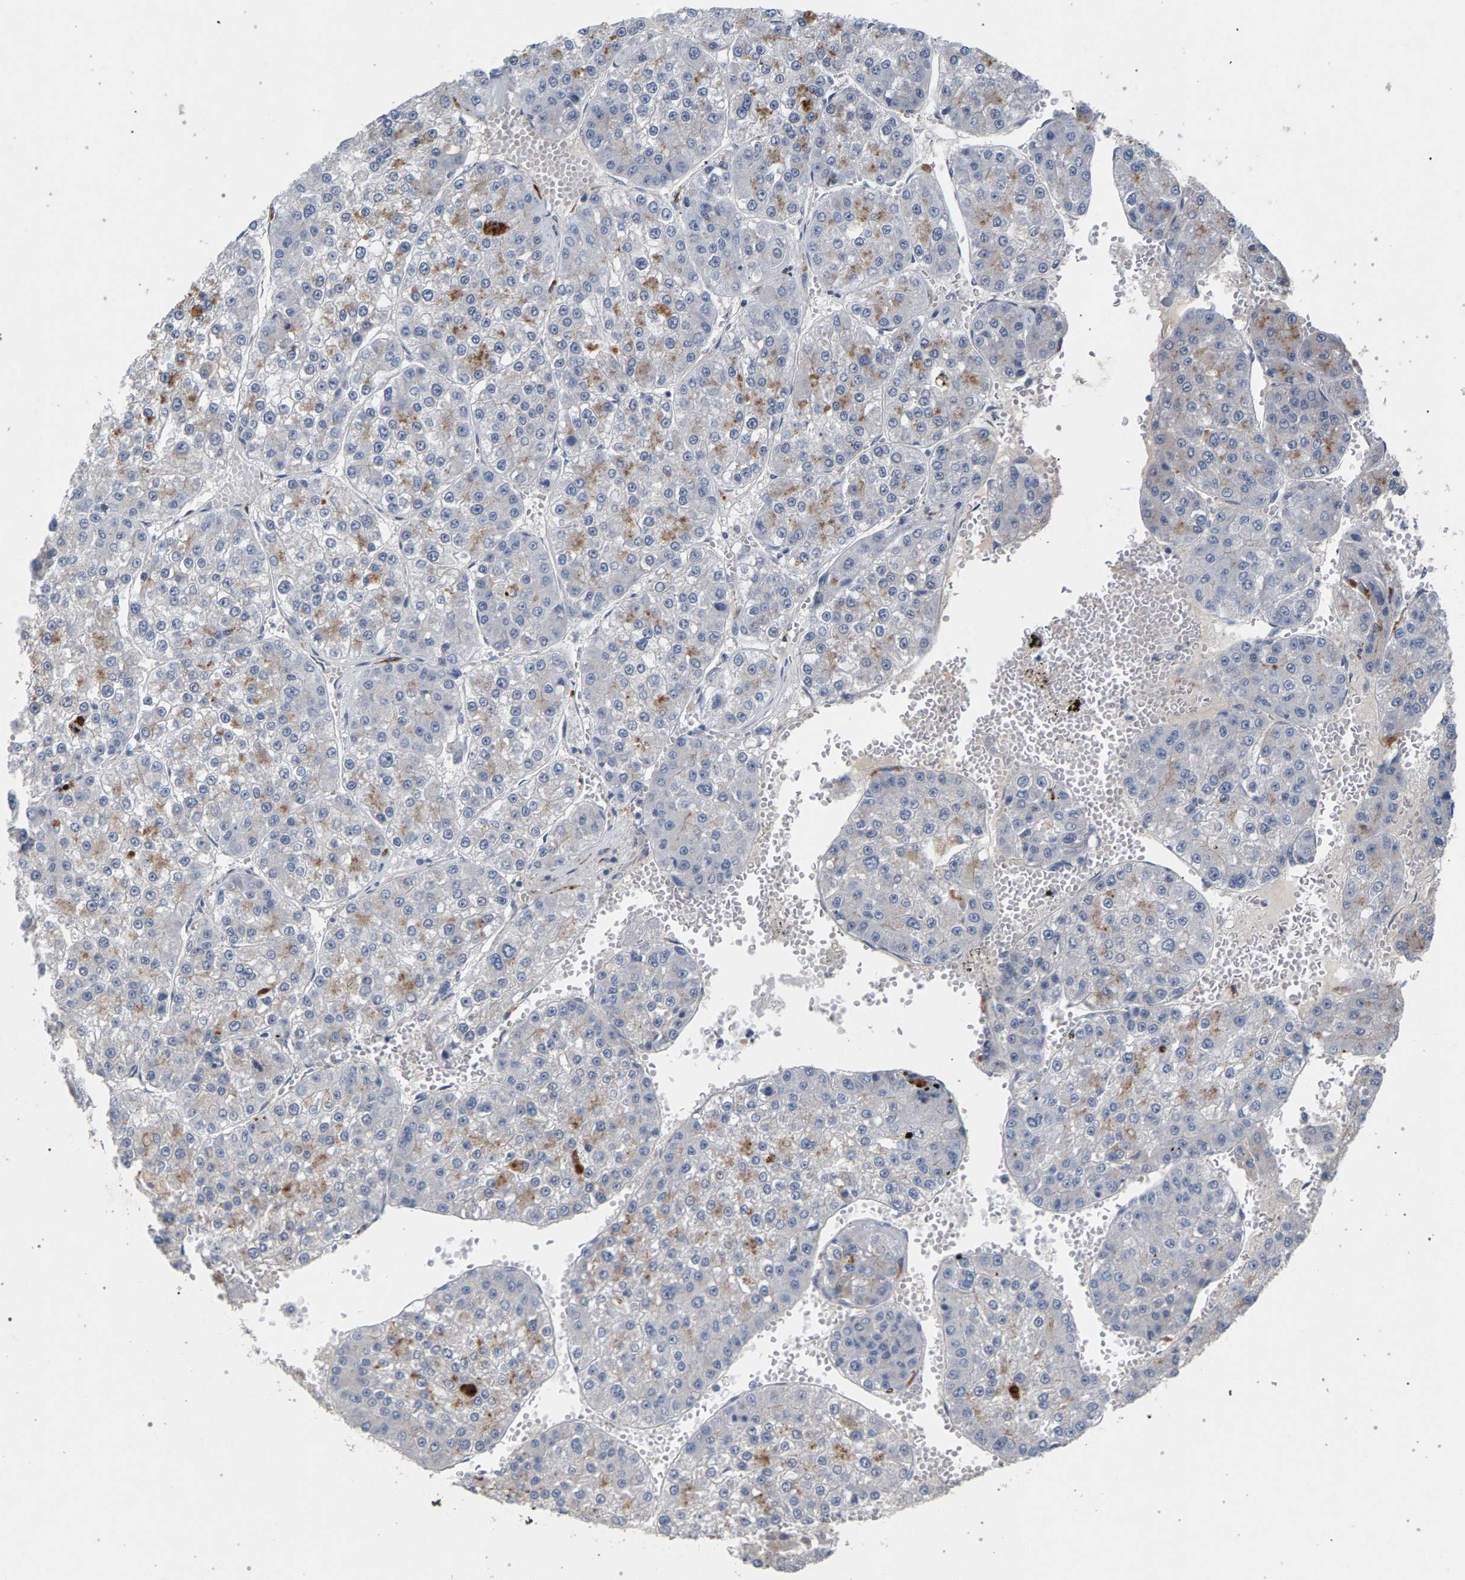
{"staining": {"intensity": "moderate", "quantity": "<25%", "location": "cytoplasmic/membranous"}, "tissue": "liver cancer", "cell_type": "Tumor cells", "image_type": "cancer", "snomed": [{"axis": "morphology", "description": "Carcinoma, Hepatocellular, NOS"}, {"axis": "topography", "description": "Liver"}], "caption": "A brown stain labels moderate cytoplasmic/membranous positivity of a protein in human liver cancer tumor cells.", "gene": "MAMDC2", "patient": {"sex": "female", "age": 73}}